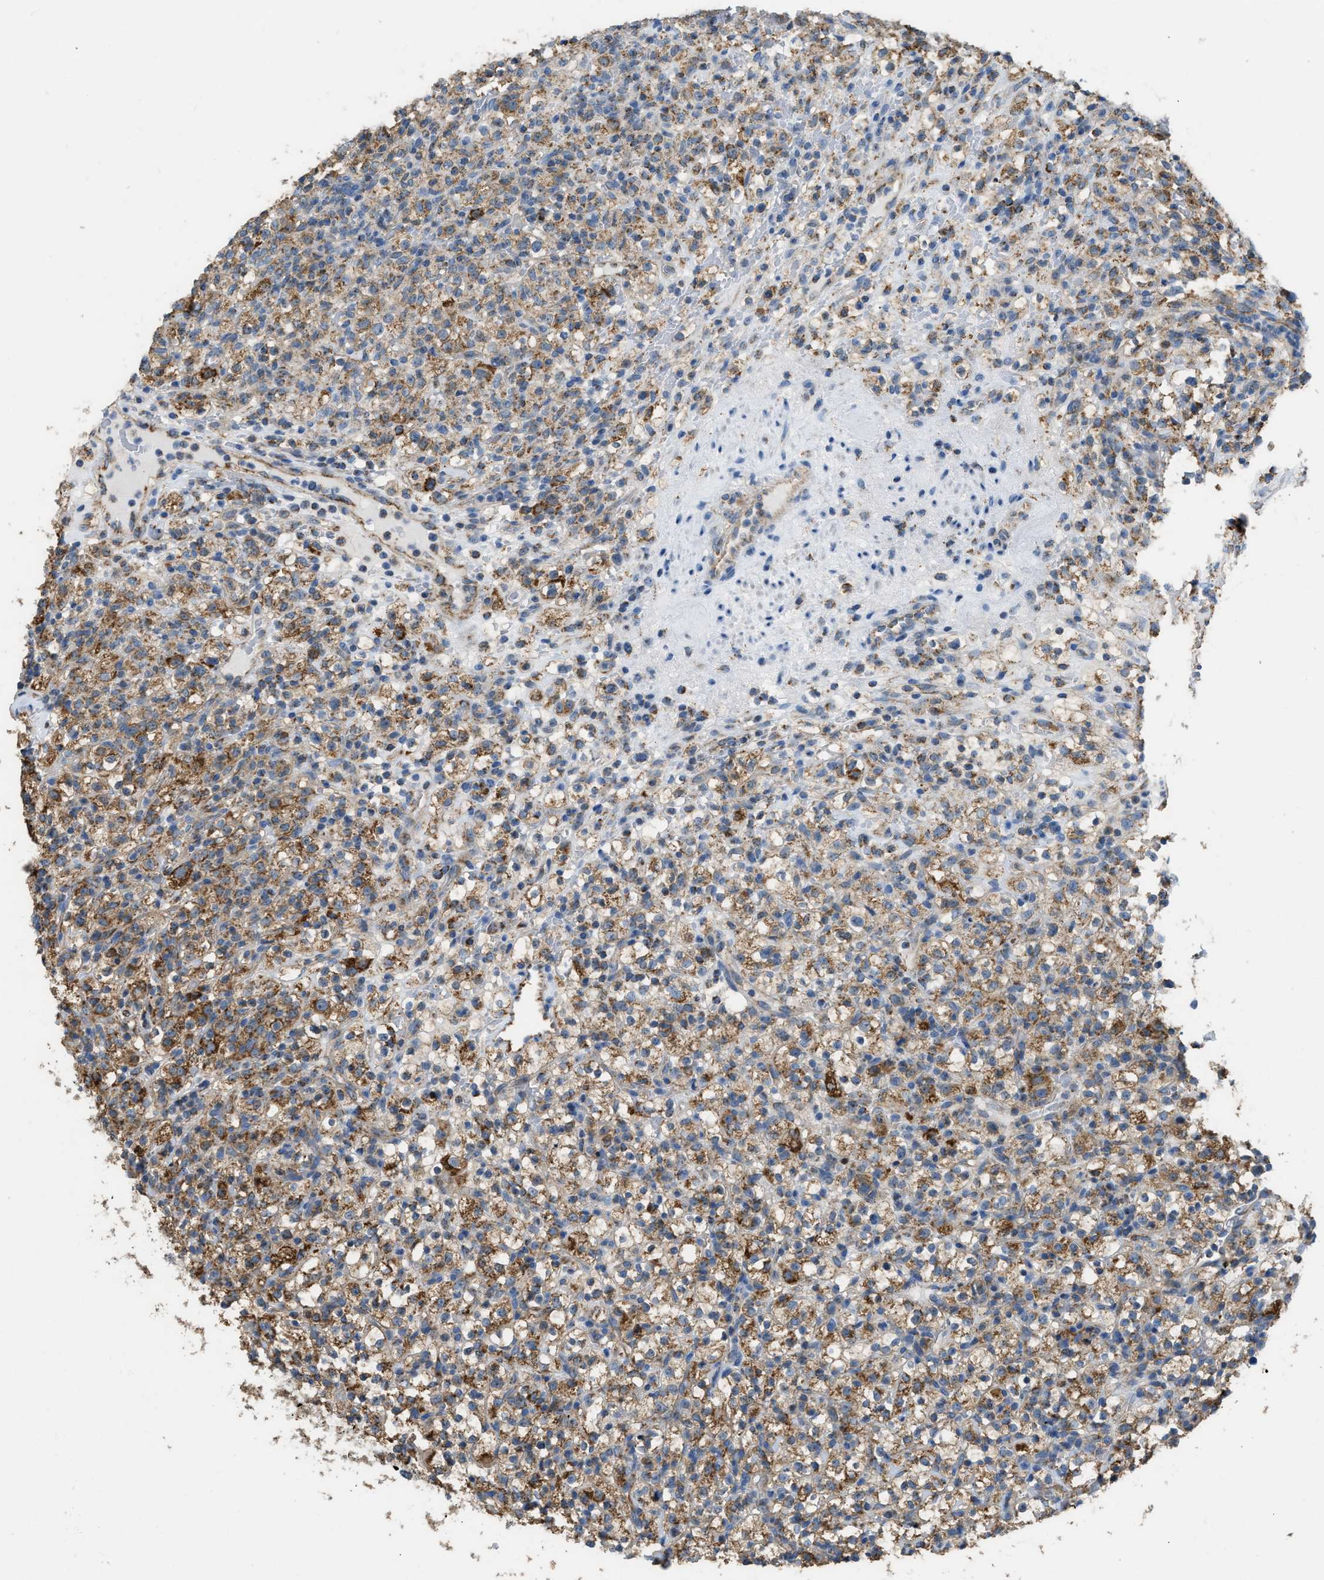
{"staining": {"intensity": "moderate", "quantity": ">75%", "location": "cytoplasmic/membranous"}, "tissue": "renal cancer", "cell_type": "Tumor cells", "image_type": "cancer", "snomed": [{"axis": "morphology", "description": "Normal tissue, NOS"}, {"axis": "morphology", "description": "Adenocarcinoma, NOS"}, {"axis": "topography", "description": "Kidney"}], "caption": "Immunohistochemical staining of human renal adenocarcinoma displays medium levels of moderate cytoplasmic/membranous expression in about >75% of tumor cells.", "gene": "ETFB", "patient": {"sex": "female", "age": 72}}